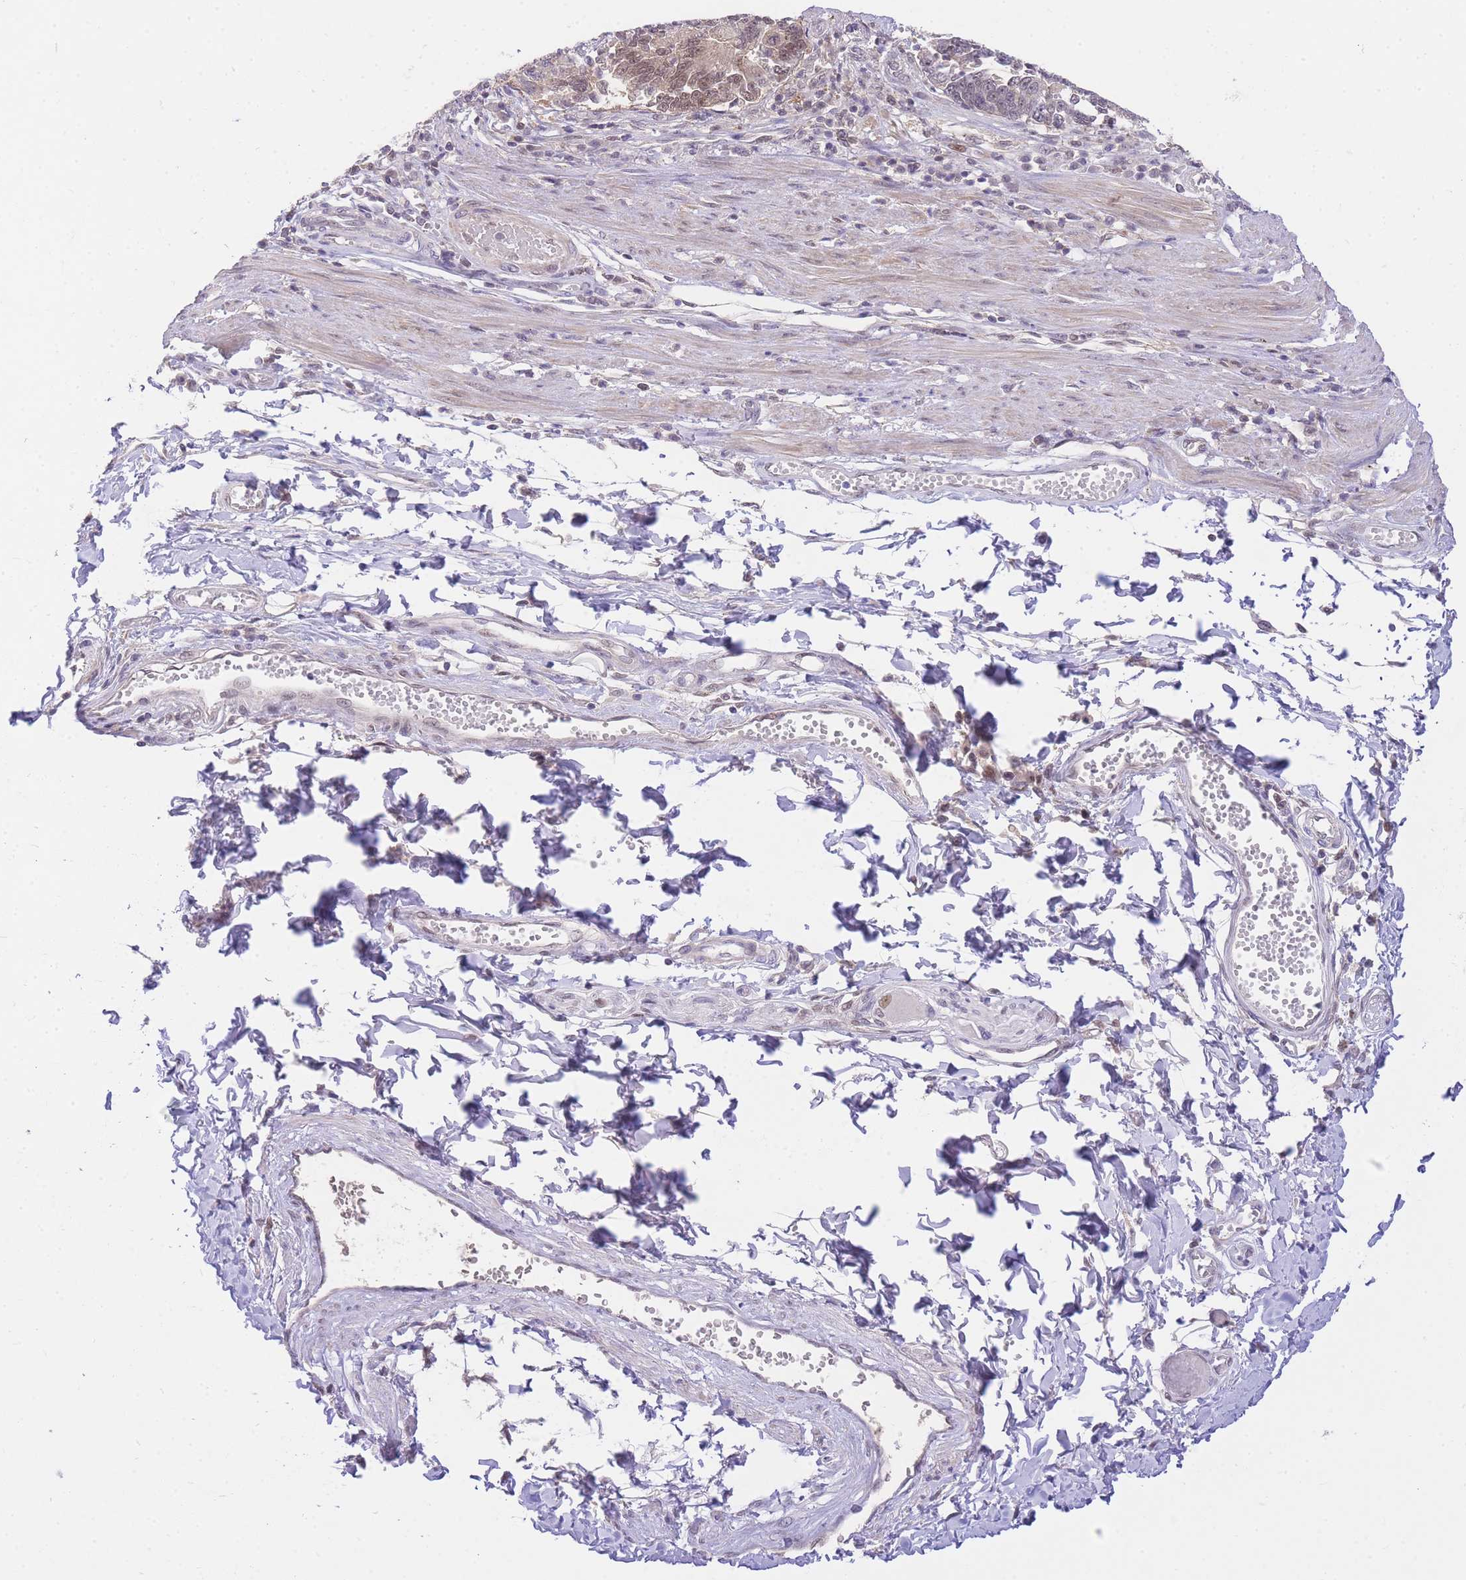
{"staining": {"intensity": "moderate", "quantity": "<25%", "location": "nuclear"}, "tissue": "stomach cancer", "cell_type": "Tumor cells", "image_type": "cancer", "snomed": [{"axis": "morphology", "description": "Adenocarcinoma, NOS"}, {"axis": "topography", "description": "Stomach"}], "caption": "Tumor cells show low levels of moderate nuclear positivity in about <25% of cells in human stomach cancer (adenocarcinoma).", "gene": "UBXN7", "patient": {"sex": "male", "age": 59}}